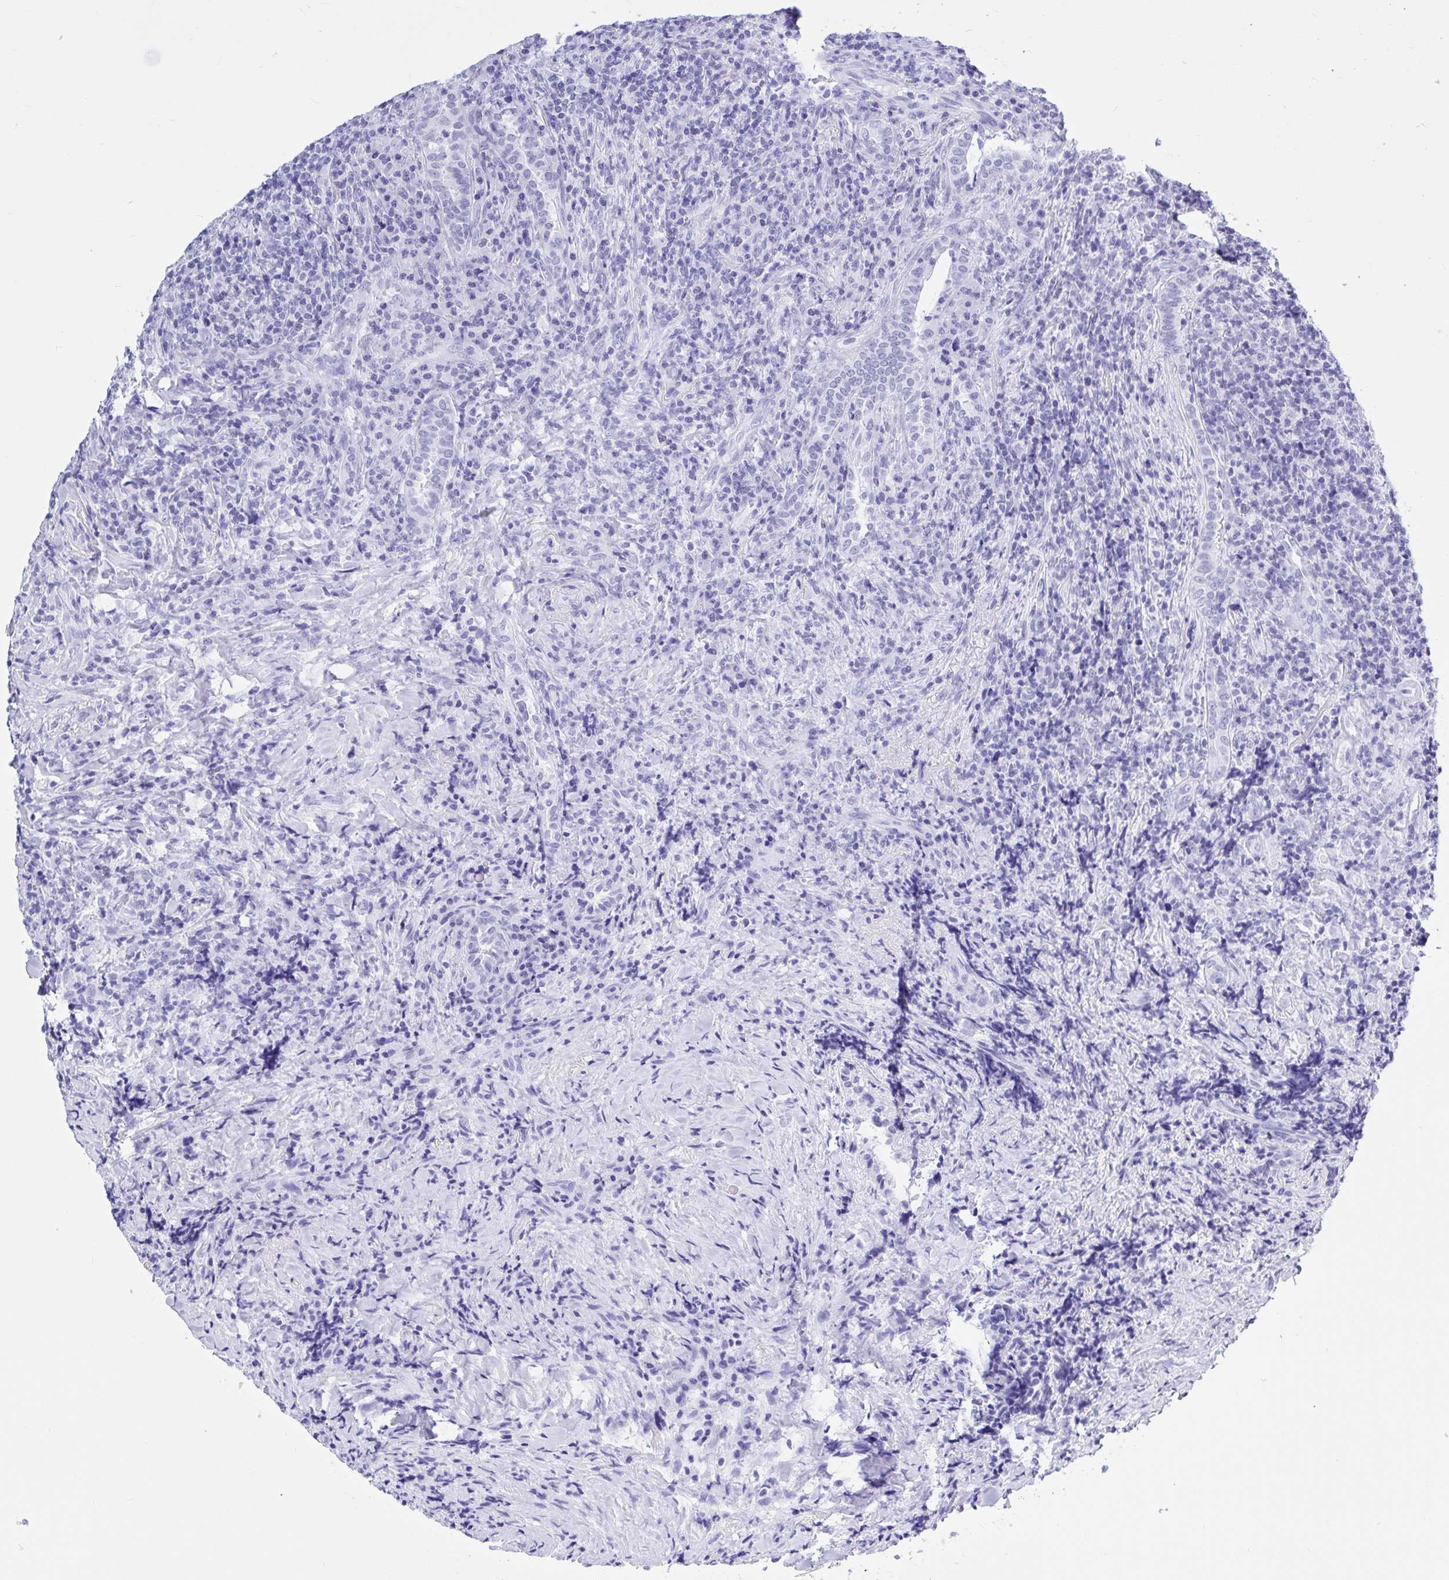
{"staining": {"intensity": "negative", "quantity": "none", "location": "none"}, "tissue": "lymphoma", "cell_type": "Tumor cells", "image_type": "cancer", "snomed": [{"axis": "morphology", "description": "Hodgkin's disease, NOS"}, {"axis": "topography", "description": "Lung"}], "caption": "Immunohistochemistry (IHC) photomicrograph of lymphoma stained for a protein (brown), which displays no positivity in tumor cells. Nuclei are stained in blue.", "gene": "THOP1", "patient": {"sex": "male", "age": 17}}